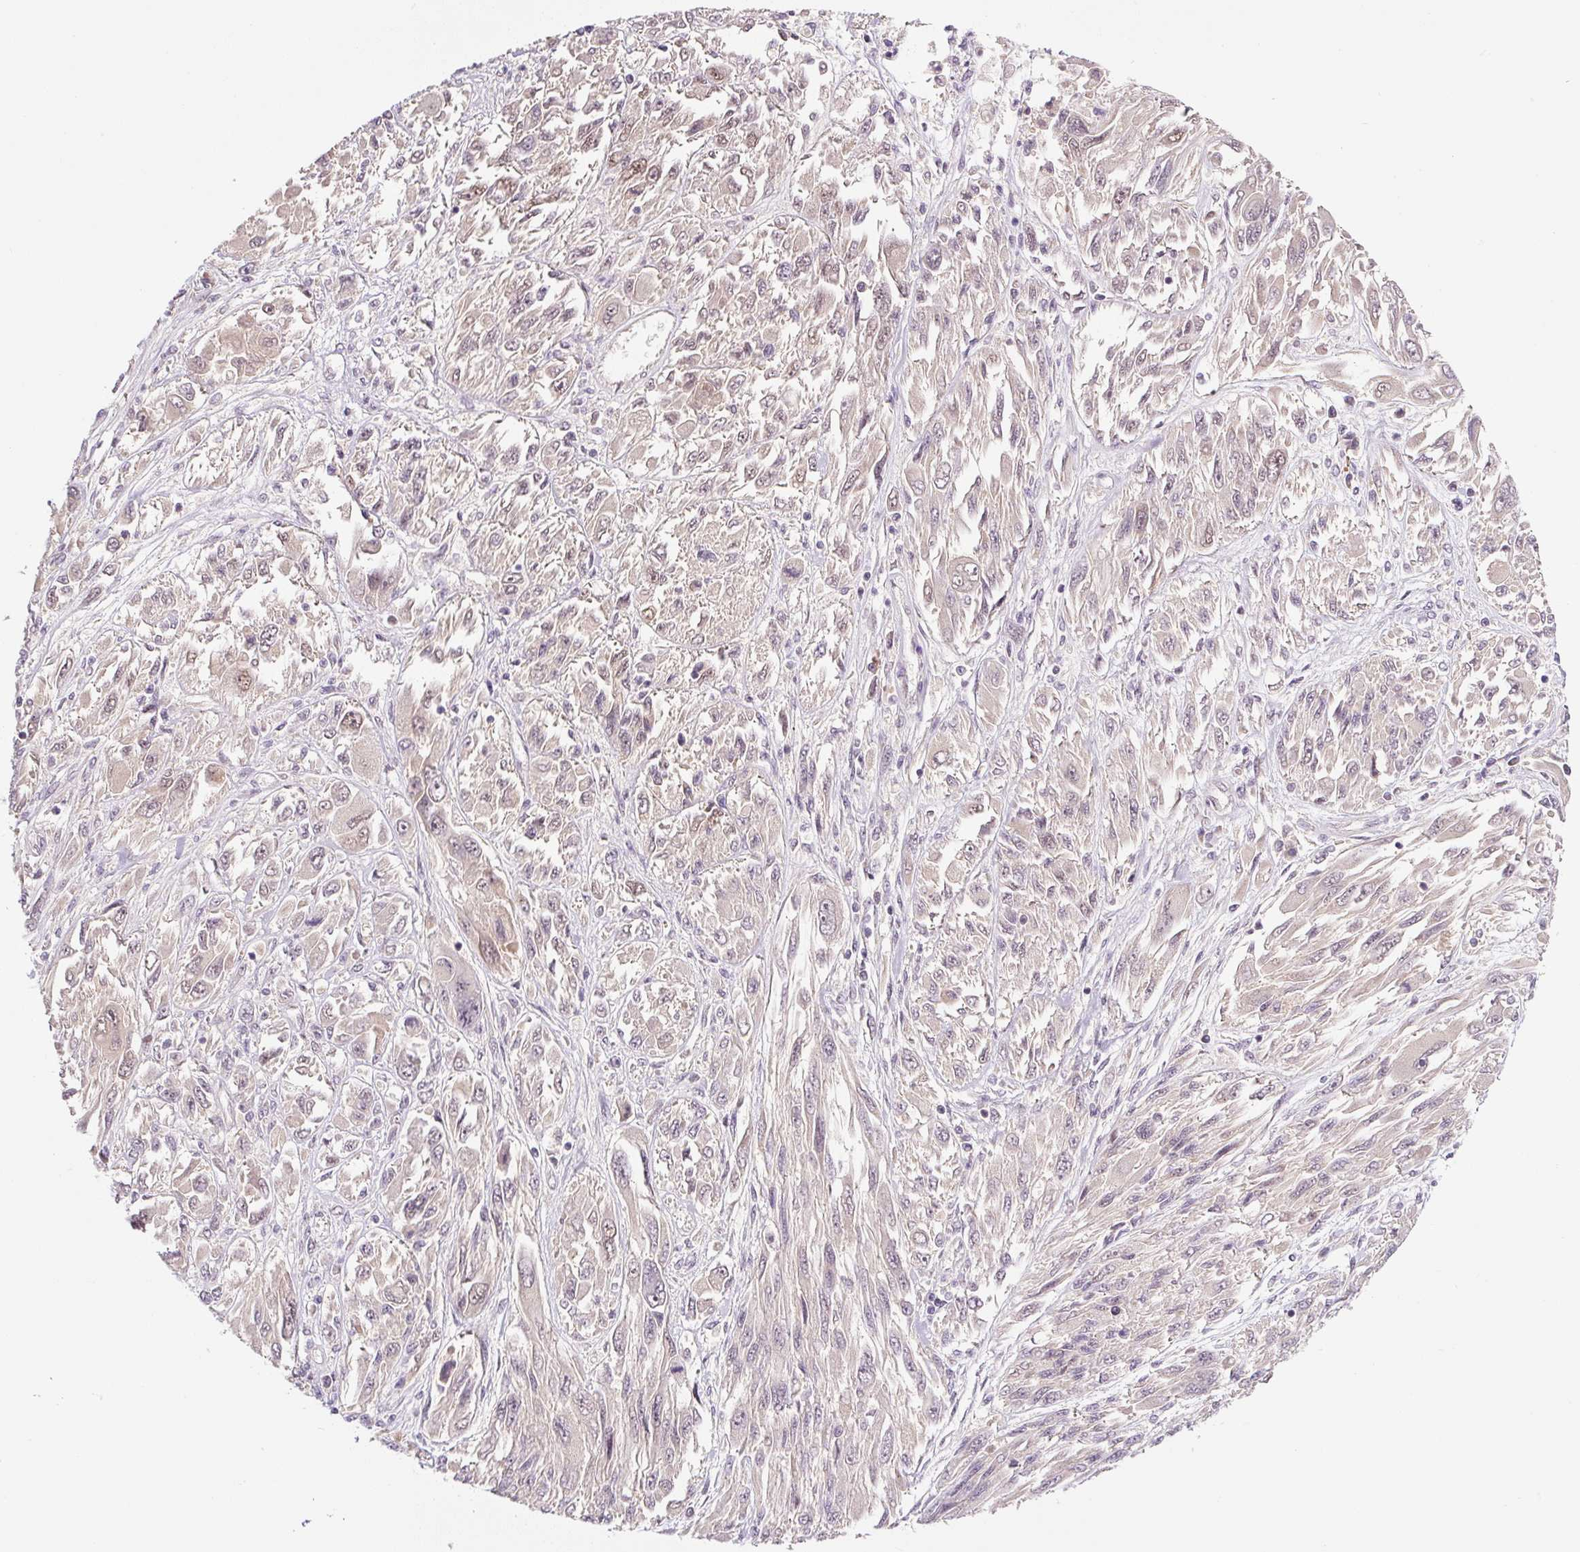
{"staining": {"intensity": "weak", "quantity": "<25%", "location": "cytoplasmic/membranous"}, "tissue": "melanoma", "cell_type": "Tumor cells", "image_type": "cancer", "snomed": [{"axis": "morphology", "description": "Malignant melanoma, NOS"}, {"axis": "topography", "description": "Skin"}], "caption": "Immunohistochemistry (IHC) micrograph of neoplastic tissue: human malignant melanoma stained with DAB shows no significant protein expression in tumor cells. The staining is performed using DAB brown chromogen with nuclei counter-stained in using hematoxylin.", "gene": "PRKAA2", "patient": {"sex": "female", "age": 91}}